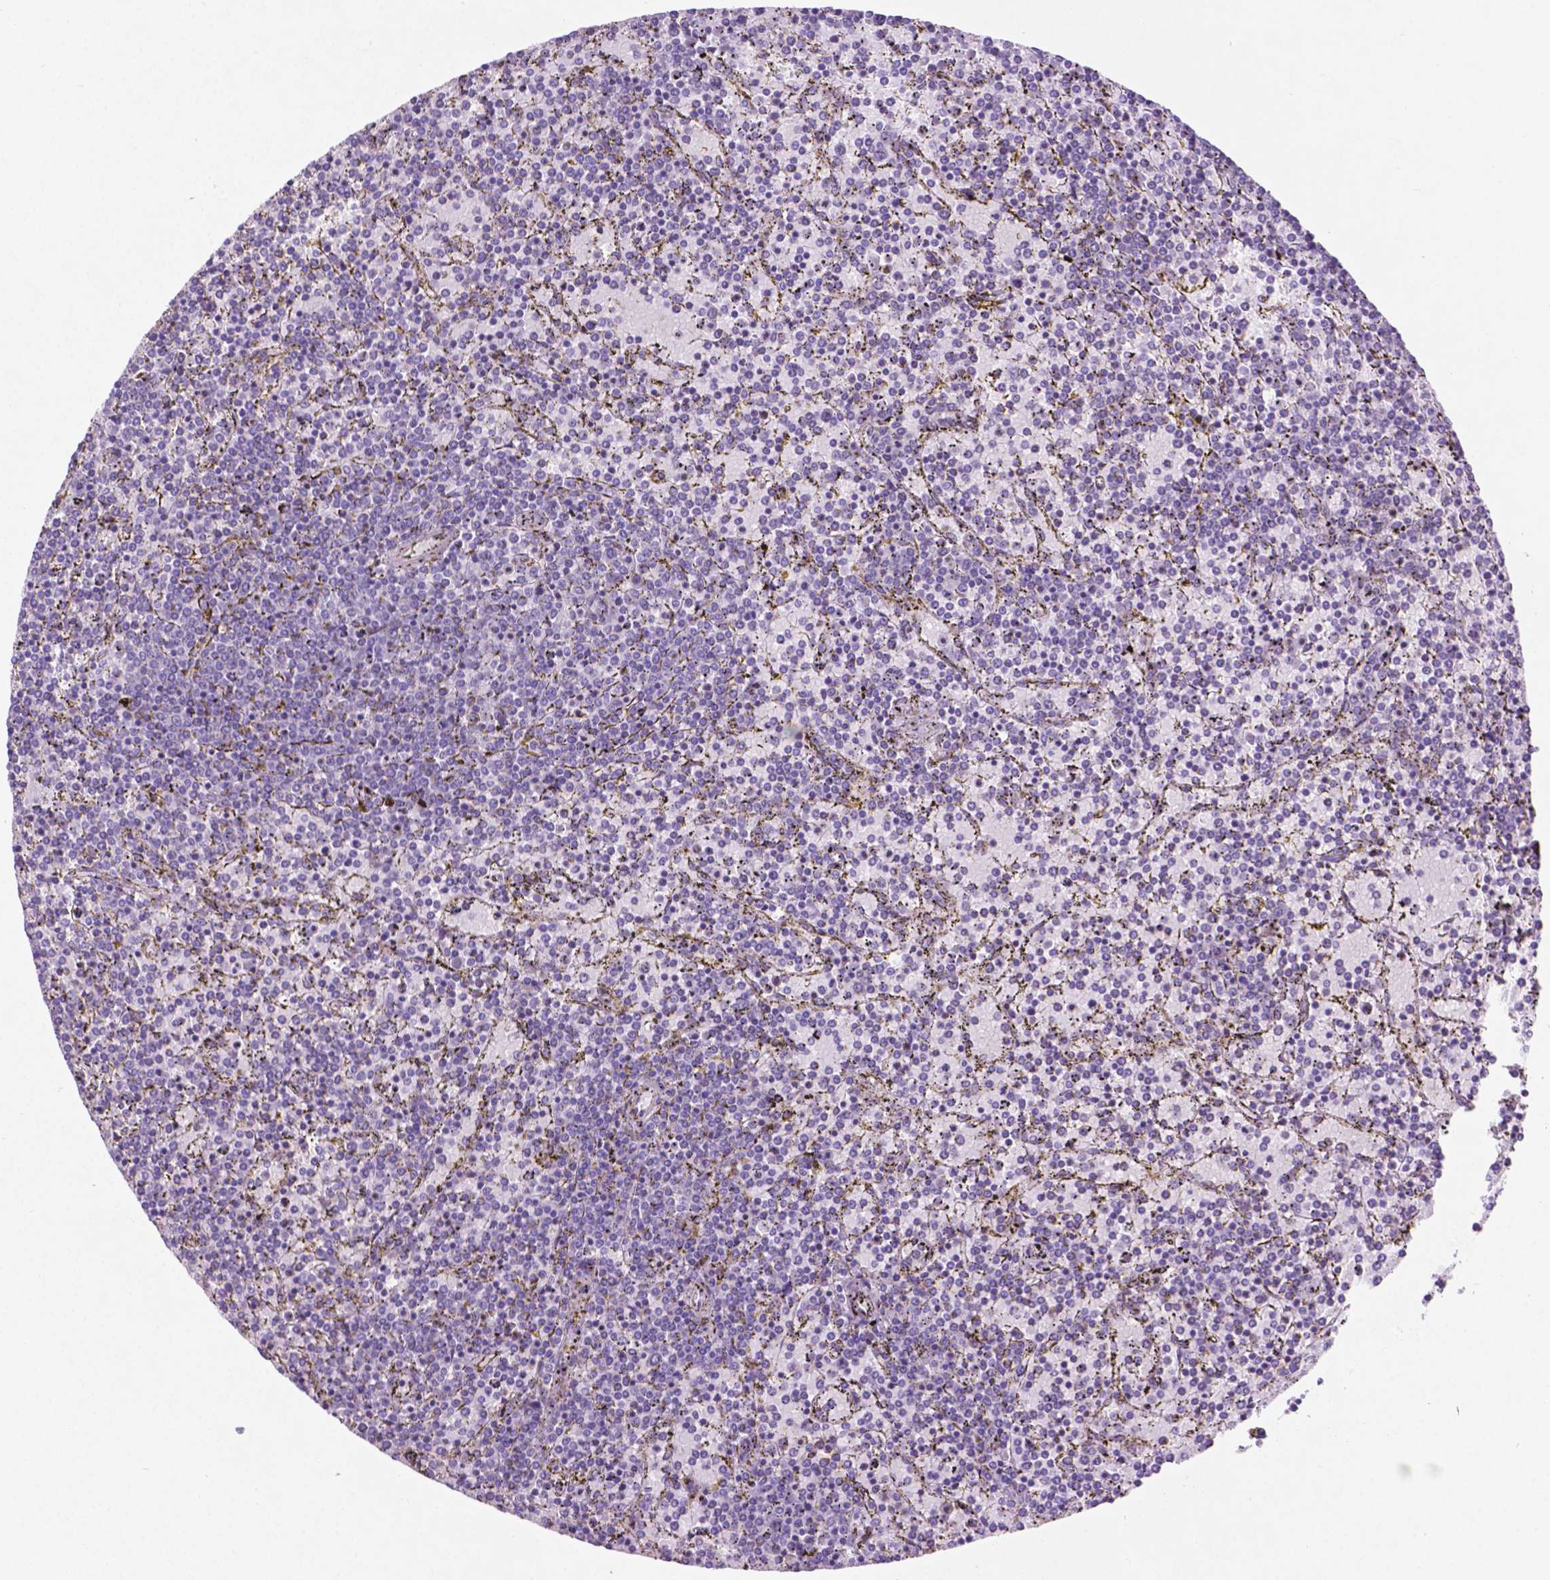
{"staining": {"intensity": "negative", "quantity": "none", "location": "none"}, "tissue": "lymphoma", "cell_type": "Tumor cells", "image_type": "cancer", "snomed": [{"axis": "morphology", "description": "Malignant lymphoma, non-Hodgkin's type, Low grade"}, {"axis": "topography", "description": "Spleen"}], "caption": "Tumor cells show no significant expression in lymphoma. (Stains: DAB (3,3'-diaminobenzidine) immunohistochemistry (IHC) with hematoxylin counter stain, Microscopy: brightfield microscopy at high magnification).", "gene": "ASPG", "patient": {"sex": "female", "age": 77}}